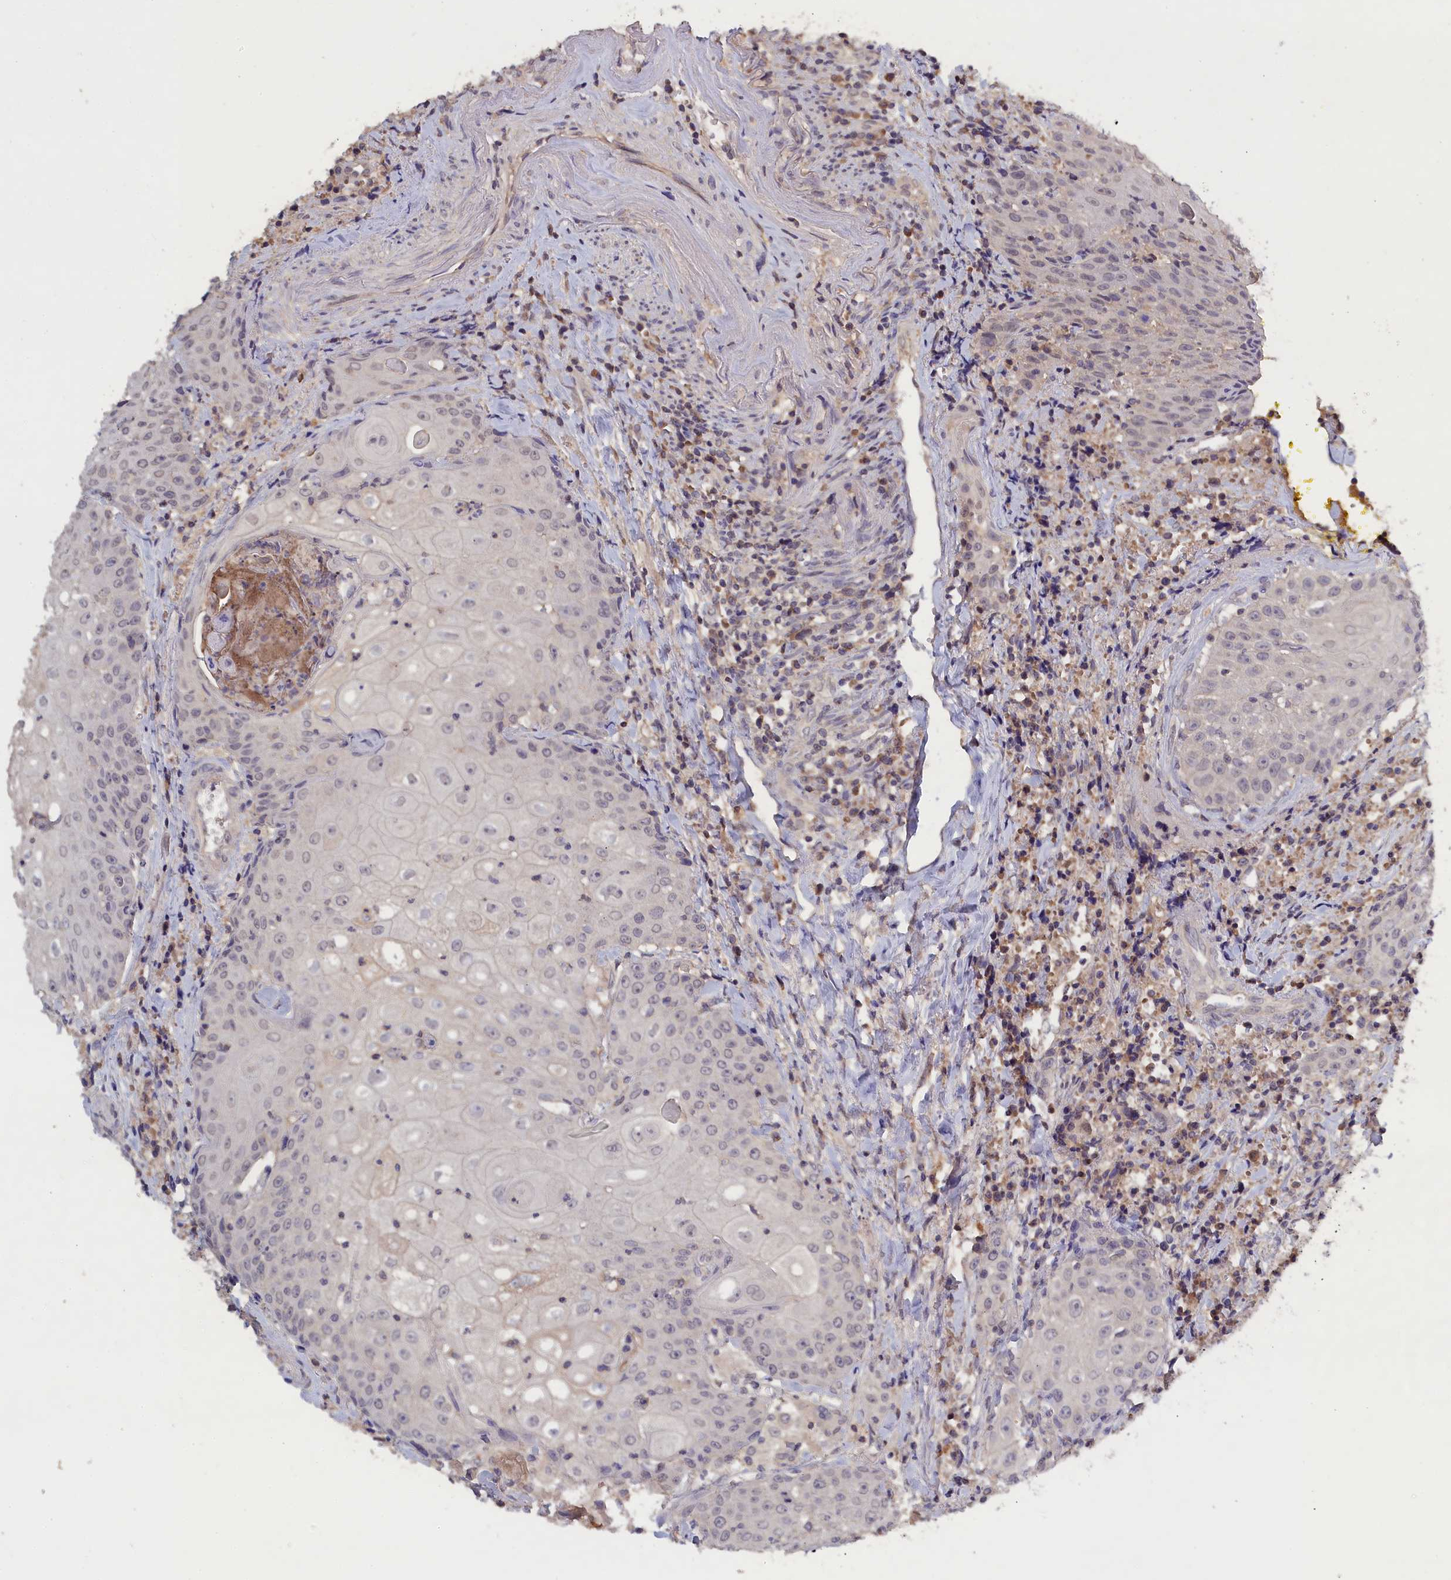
{"staining": {"intensity": "negative", "quantity": "none", "location": "none"}, "tissue": "head and neck cancer", "cell_type": "Tumor cells", "image_type": "cancer", "snomed": [{"axis": "morphology", "description": "Squamous cell carcinoma, NOS"}, {"axis": "topography", "description": "Oral tissue"}, {"axis": "topography", "description": "Head-Neck"}], "caption": "The micrograph demonstrates no staining of tumor cells in head and neck cancer.", "gene": "CELF5", "patient": {"sex": "female", "age": 82}}